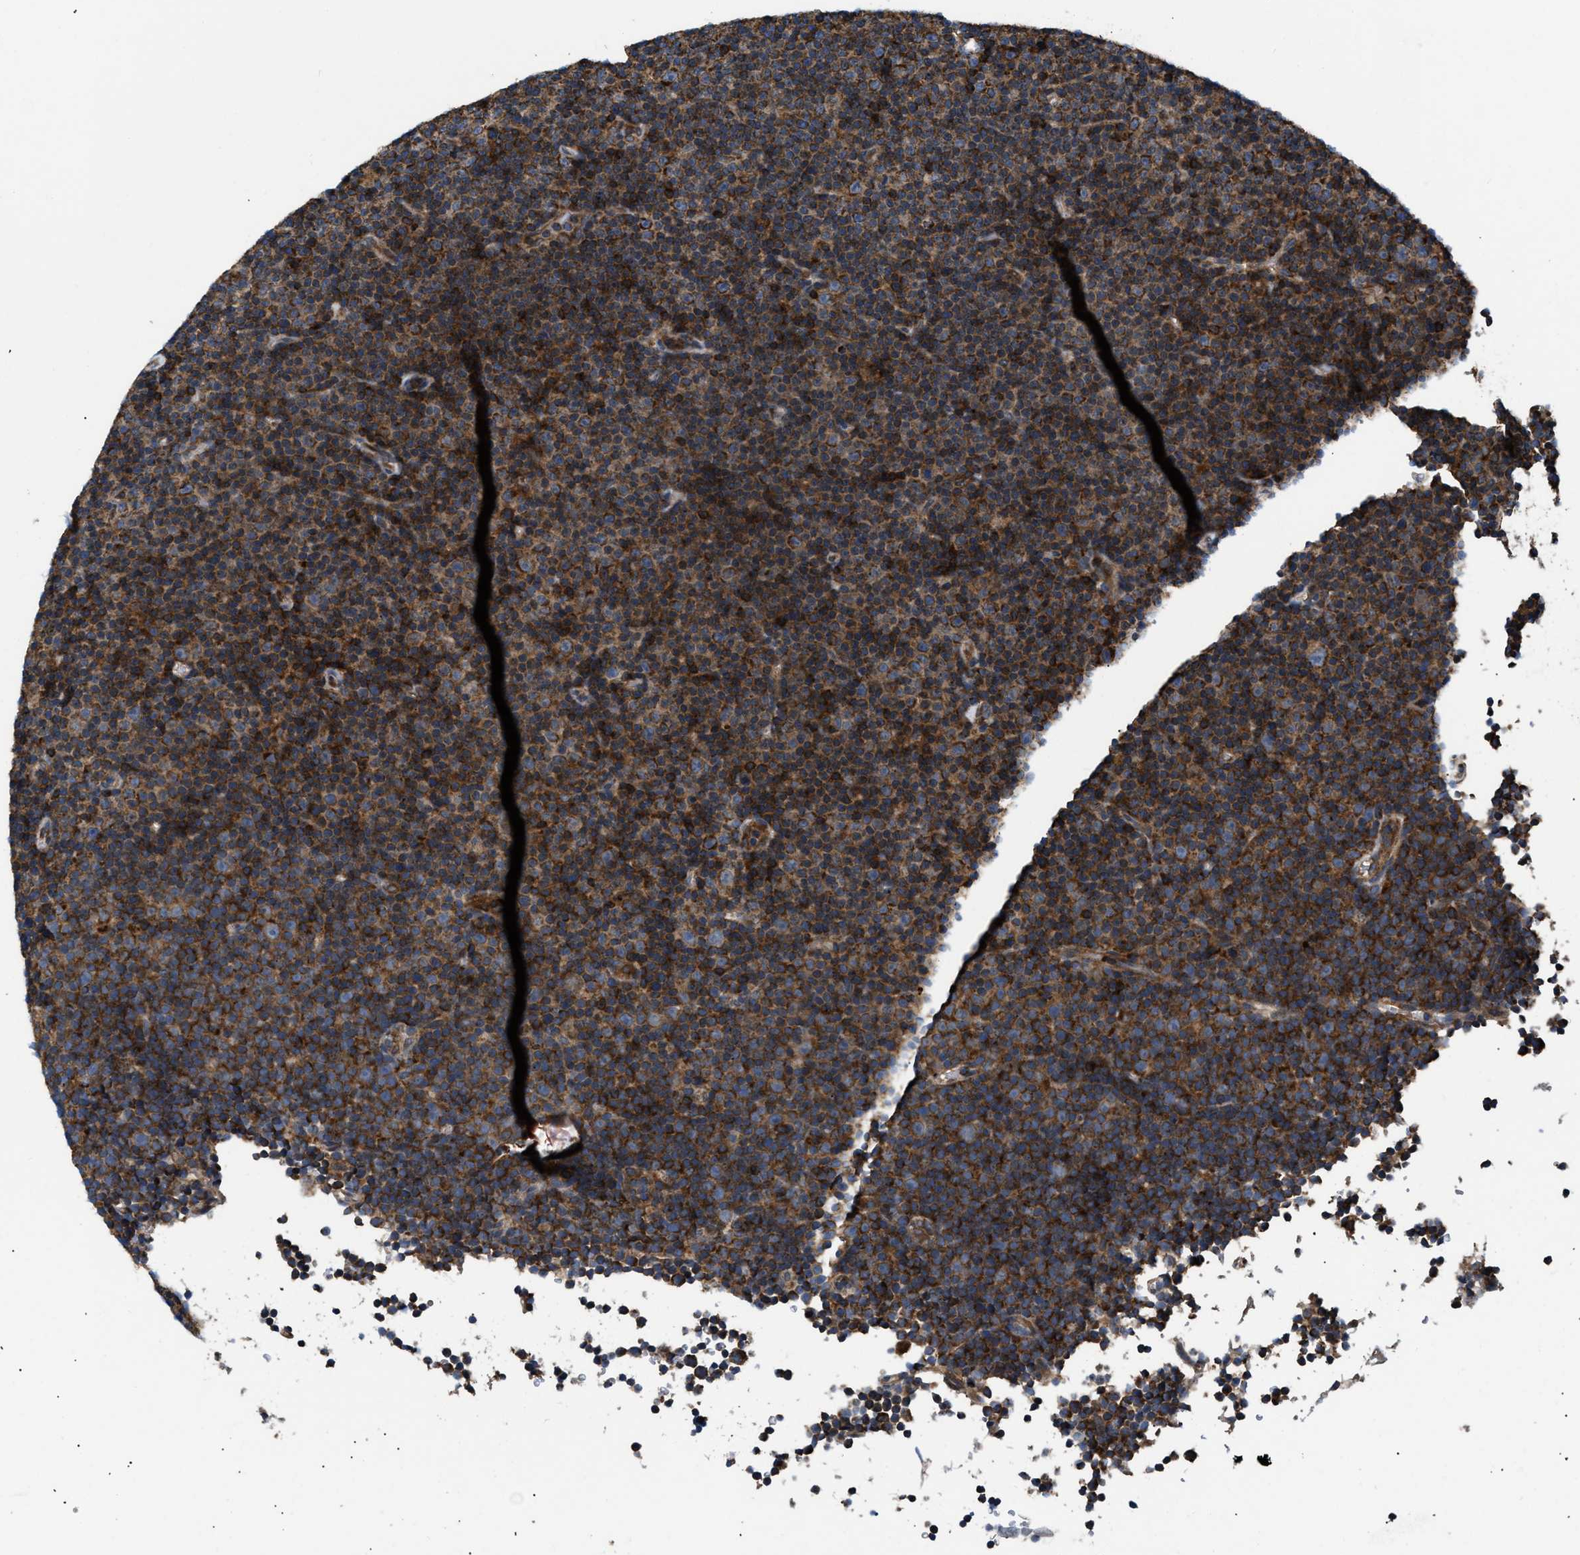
{"staining": {"intensity": "strong", "quantity": ">75%", "location": "cytoplasmic/membranous"}, "tissue": "lymphoma", "cell_type": "Tumor cells", "image_type": "cancer", "snomed": [{"axis": "morphology", "description": "Malignant lymphoma, non-Hodgkin's type, Low grade"}, {"axis": "topography", "description": "Lymph node"}], "caption": "A photomicrograph of lymphoma stained for a protein exhibits strong cytoplasmic/membranous brown staining in tumor cells.", "gene": "OPTN", "patient": {"sex": "female", "age": 67}}